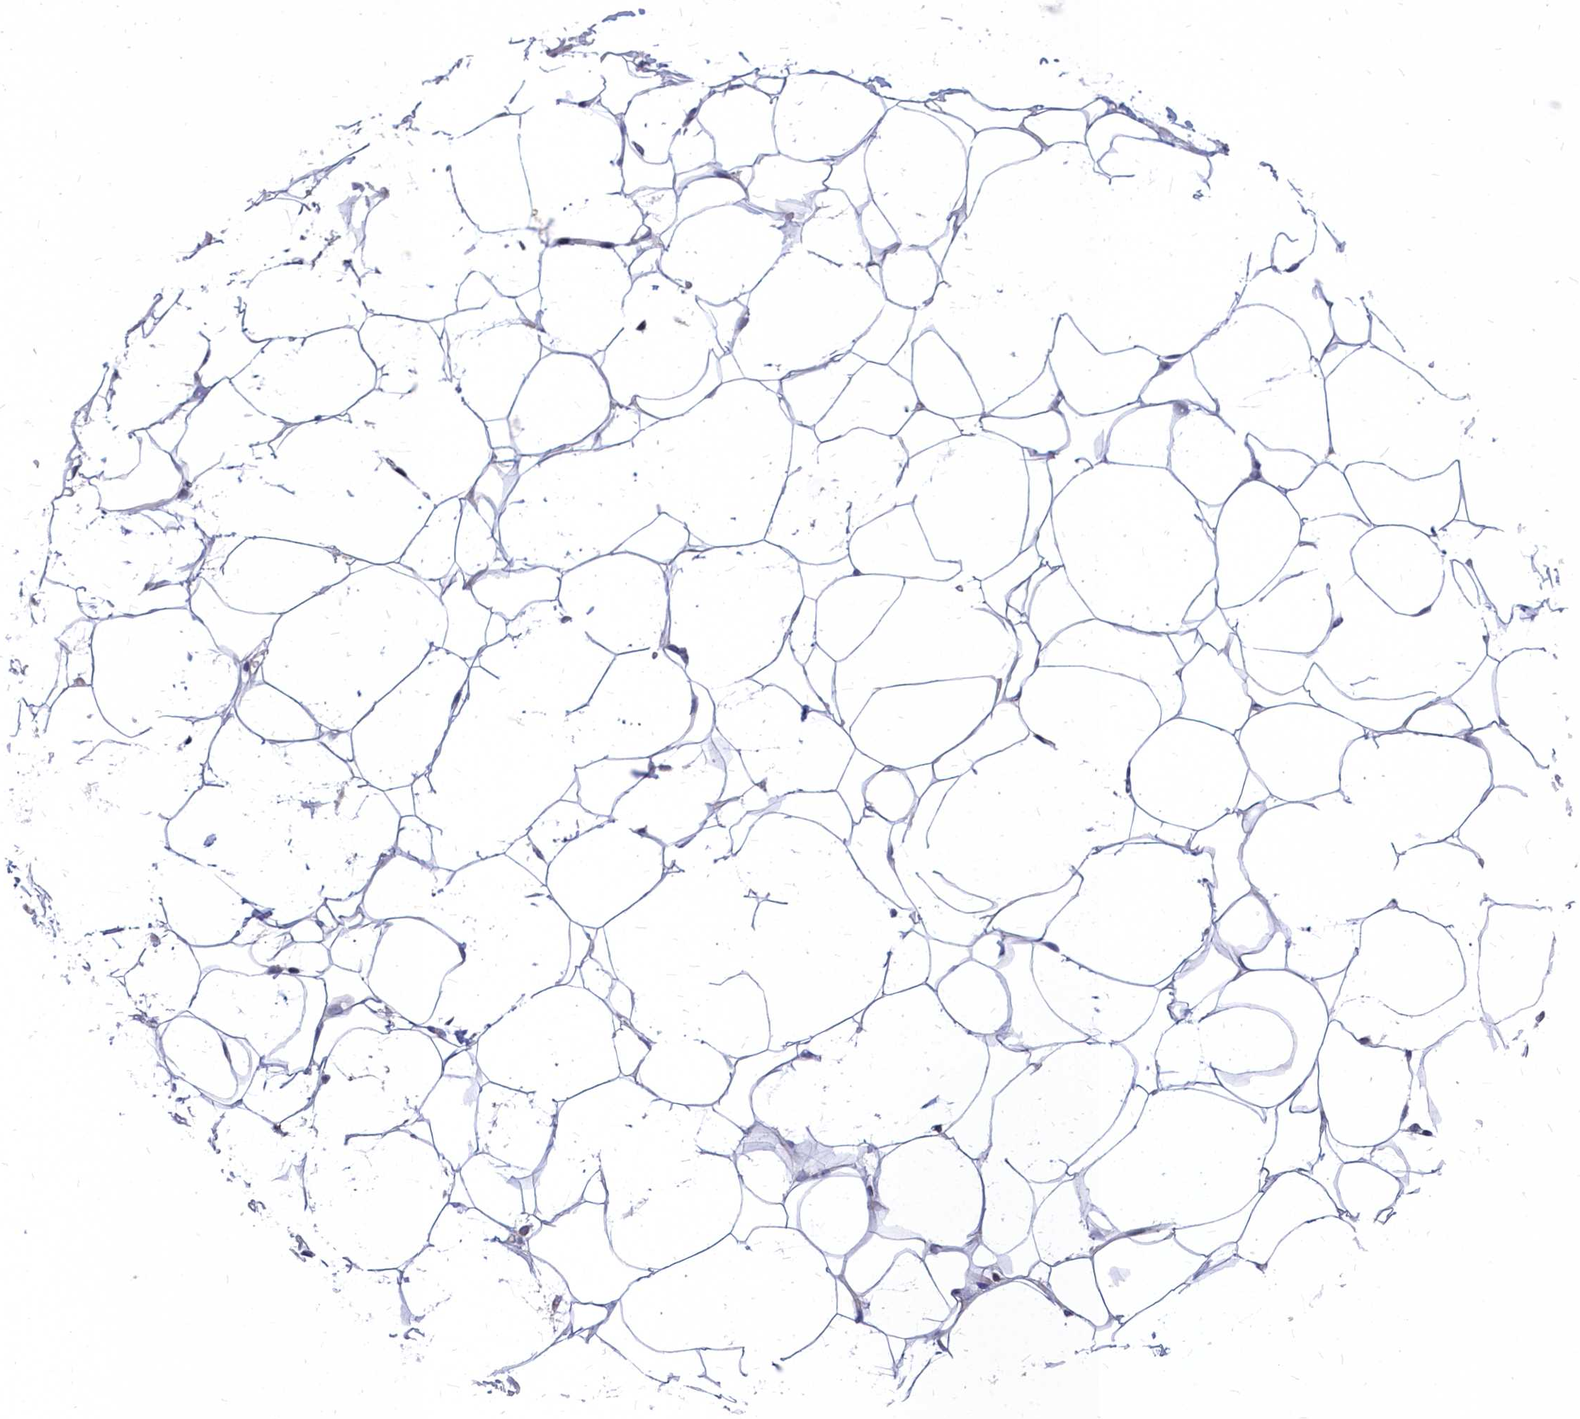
{"staining": {"intensity": "negative", "quantity": "none", "location": "none"}, "tissue": "adipose tissue", "cell_type": "Adipocytes", "image_type": "normal", "snomed": [{"axis": "morphology", "description": "Normal tissue, NOS"}, {"axis": "topography", "description": "Breast"}], "caption": "The histopathology image demonstrates no staining of adipocytes in unremarkable adipose tissue.", "gene": "NOXA1", "patient": {"sex": "female", "age": 26}}